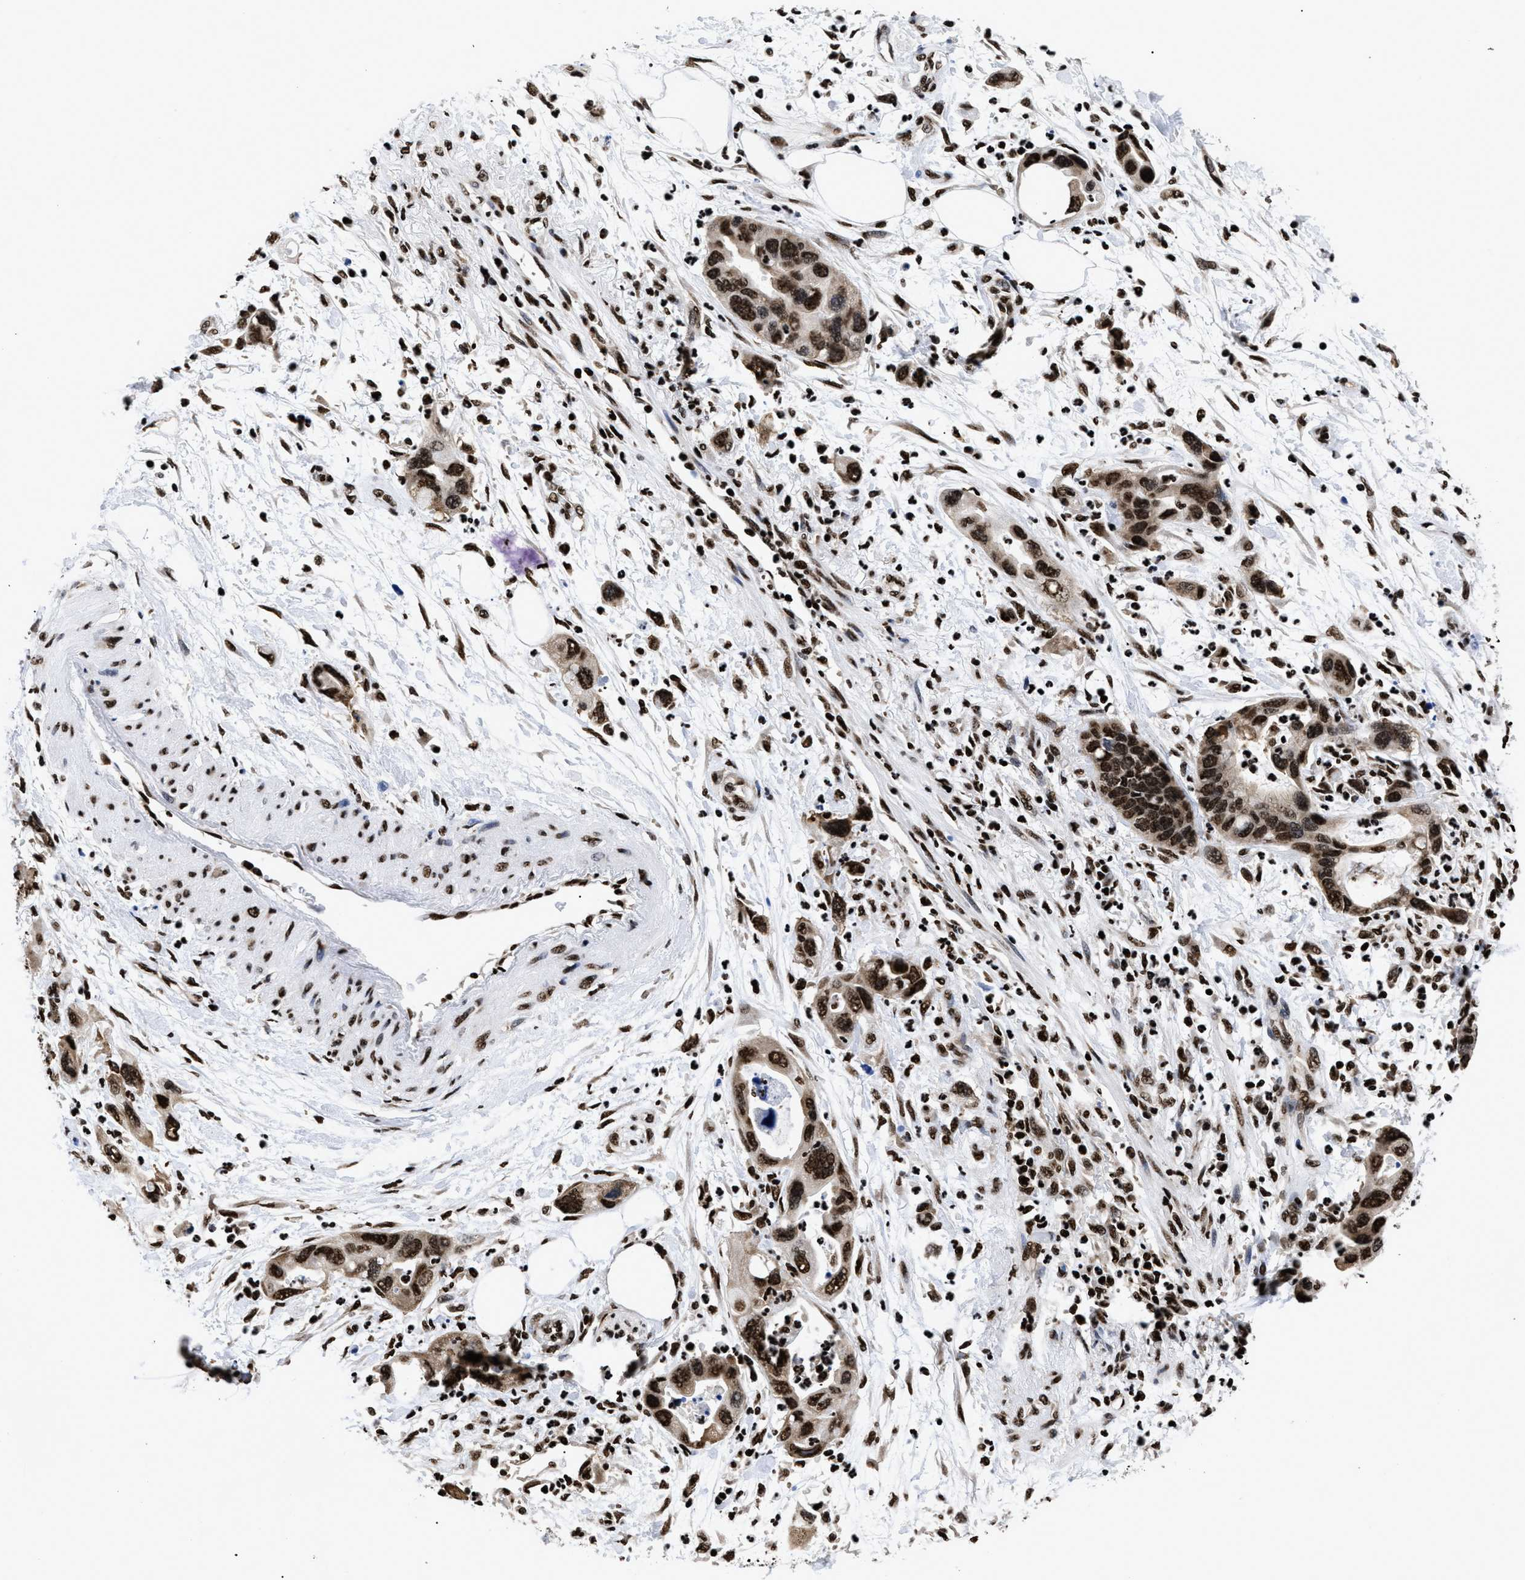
{"staining": {"intensity": "strong", "quantity": ">75%", "location": "cytoplasmic/membranous,nuclear"}, "tissue": "pancreatic cancer", "cell_type": "Tumor cells", "image_type": "cancer", "snomed": [{"axis": "morphology", "description": "Normal tissue, NOS"}, {"axis": "morphology", "description": "Adenocarcinoma, NOS"}, {"axis": "topography", "description": "Pancreas"}], "caption": "High-power microscopy captured an immunohistochemistry (IHC) image of adenocarcinoma (pancreatic), revealing strong cytoplasmic/membranous and nuclear staining in about >75% of tumor cells. The staining was performed using DAB (3,3'-diaminobenzidine), with brown indicating positive protein expression. Nuclei are stained blue with hematoxylin.", "gene": "CALHM3", "patient": {"sex": "female", "age": 71}}